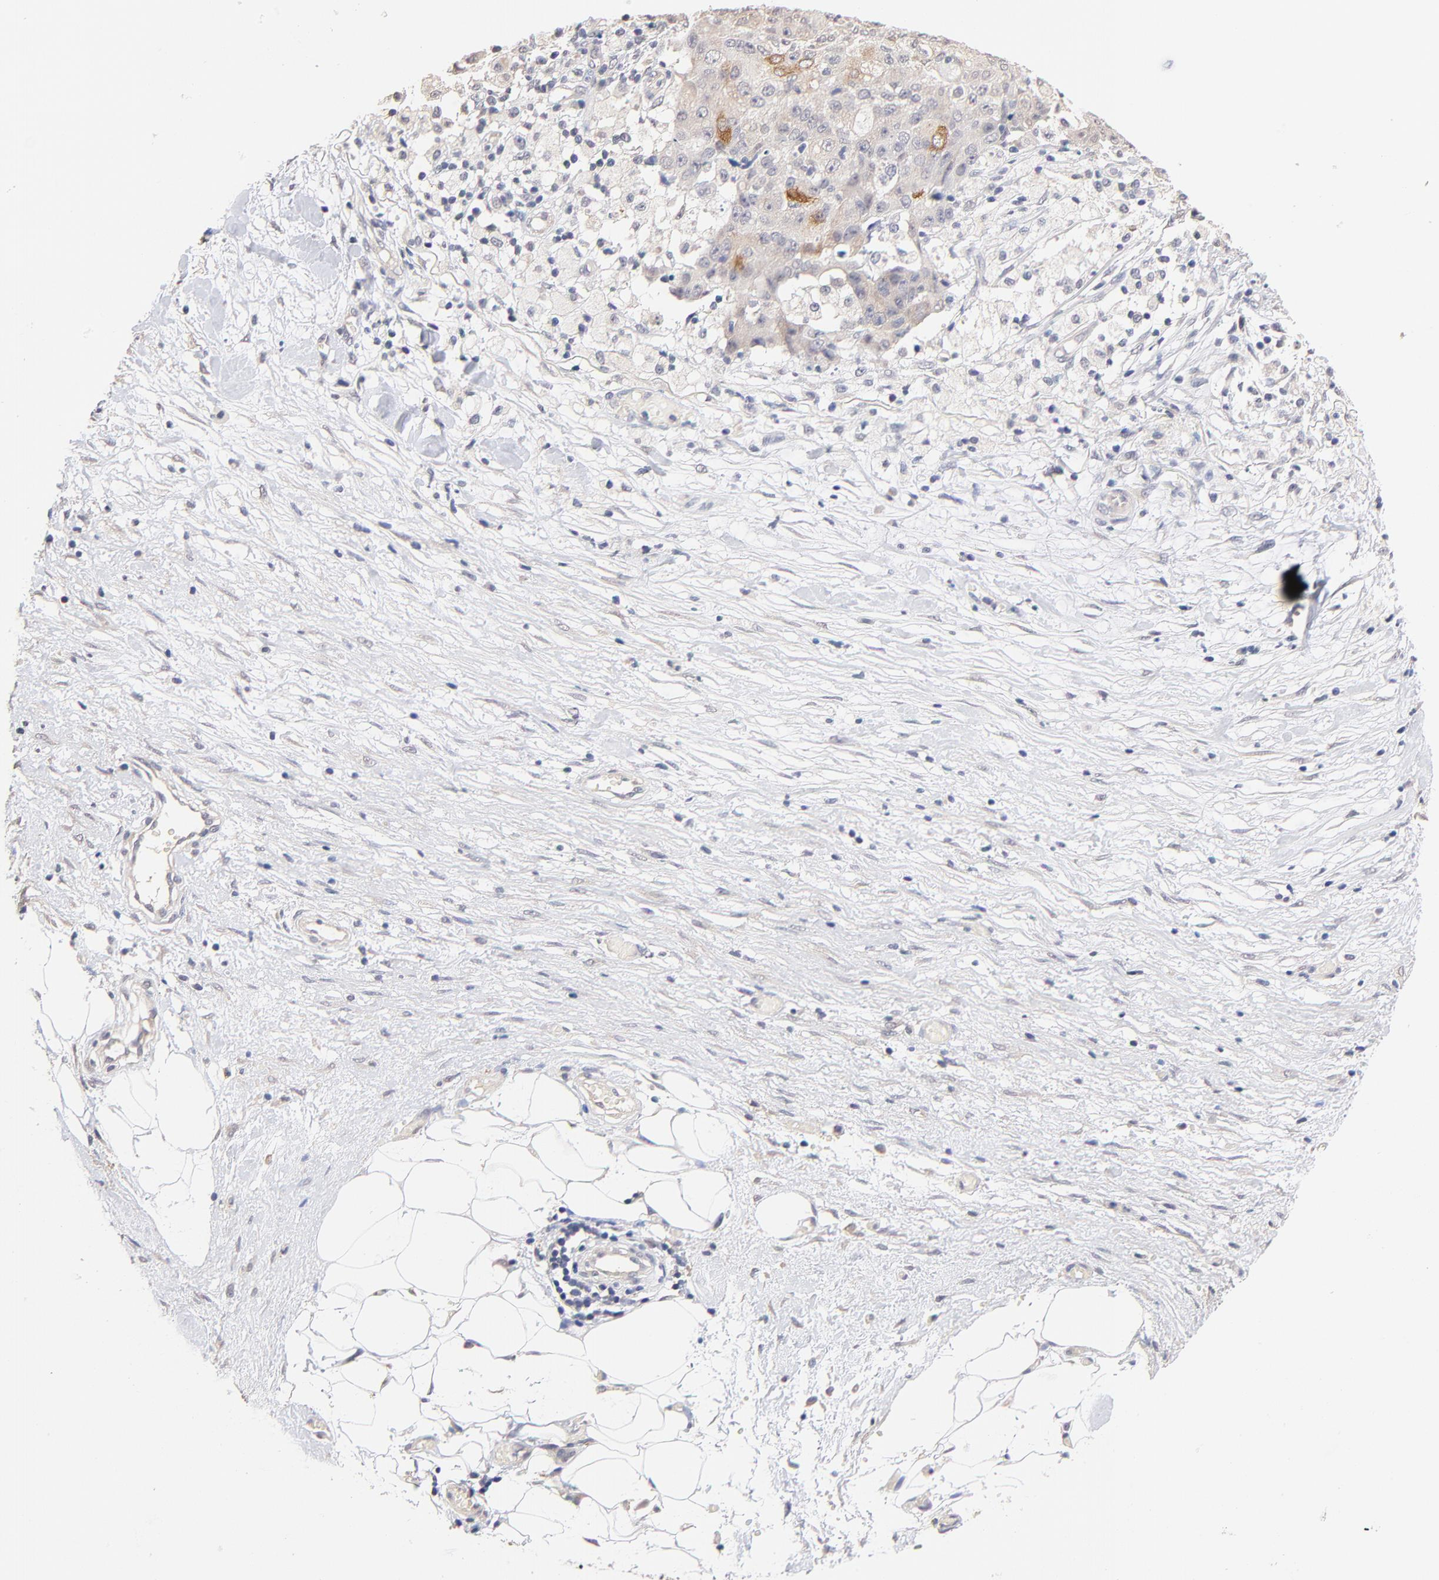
{"staining": {"intensity": "strong", "quantity": "<25%", "location": "cytoplasmic/membranous"}, "tissue": "ovarian cancer", "cell_type": "Tumor cells", "image_type": "cancer", "snomed": [{"axis": "morphology", "description": "Carcinoma, endometroid"}, {"axis": "topography", "description": "Ovary"}], "caption": "A histopathology image showing strong cytoplasmic/membranous positivity in approximately <25% of tumor cells in ovarian cancer, as visualized by brown immunohistochemical staining.", "gene": "RIBC2", "patient": {"sex": "female", "age": 42}}